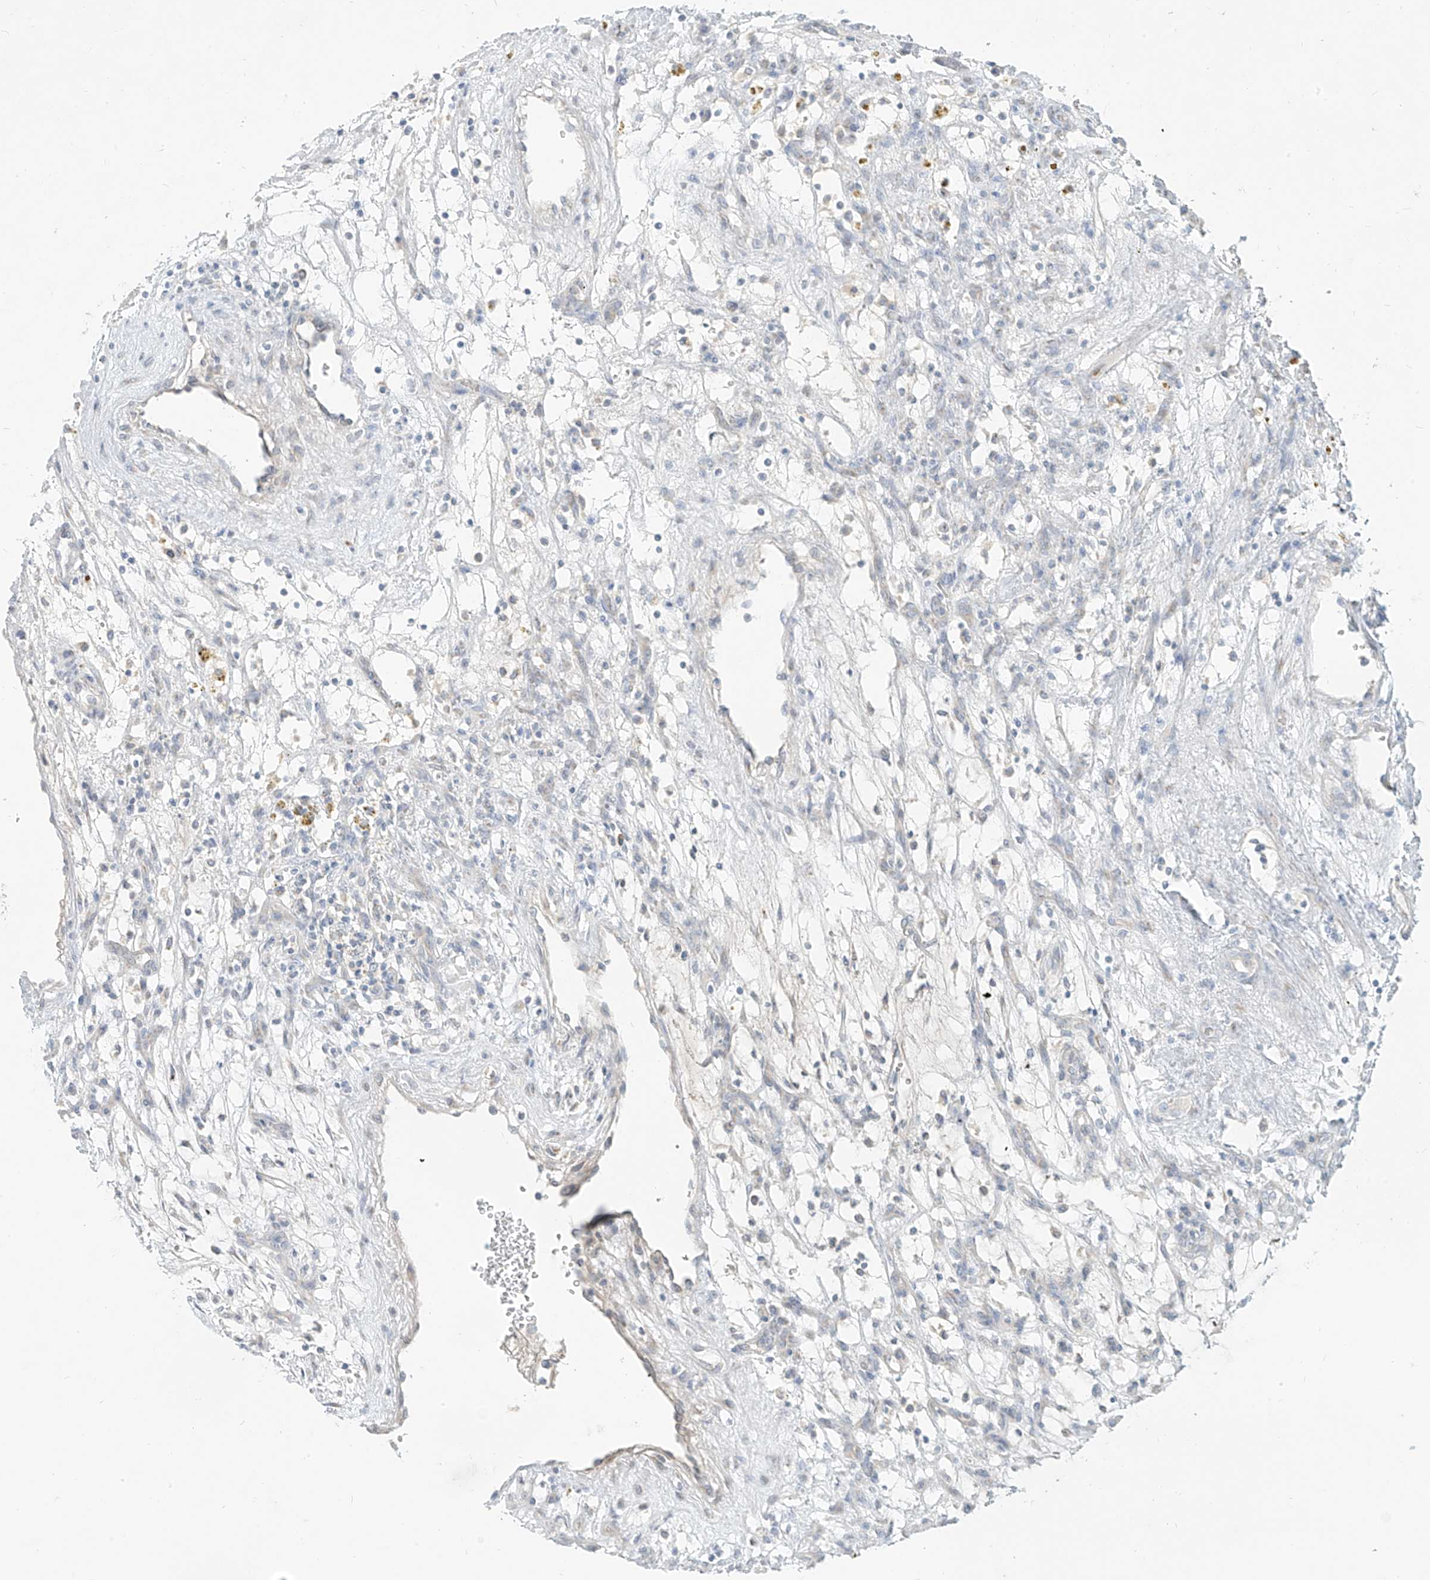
{"staining": {"intensity": "negative", "quantity": "none", "location": "none"}, "tissue": "renal cancer", "cell_type": "Tumor cells", "image_type": "cancer", "snomed": [{"axis": "morphology", "description": "Adenocarcinoma, NOS"}, {"axis": "topography", "description": "Kidney"}], "caption": "A photomicrograph of human renal adenocarcinoma is negative for staining in tumor cells.", "gene": "C2orf42", "patient": {"sex": "female", "age": 57}}